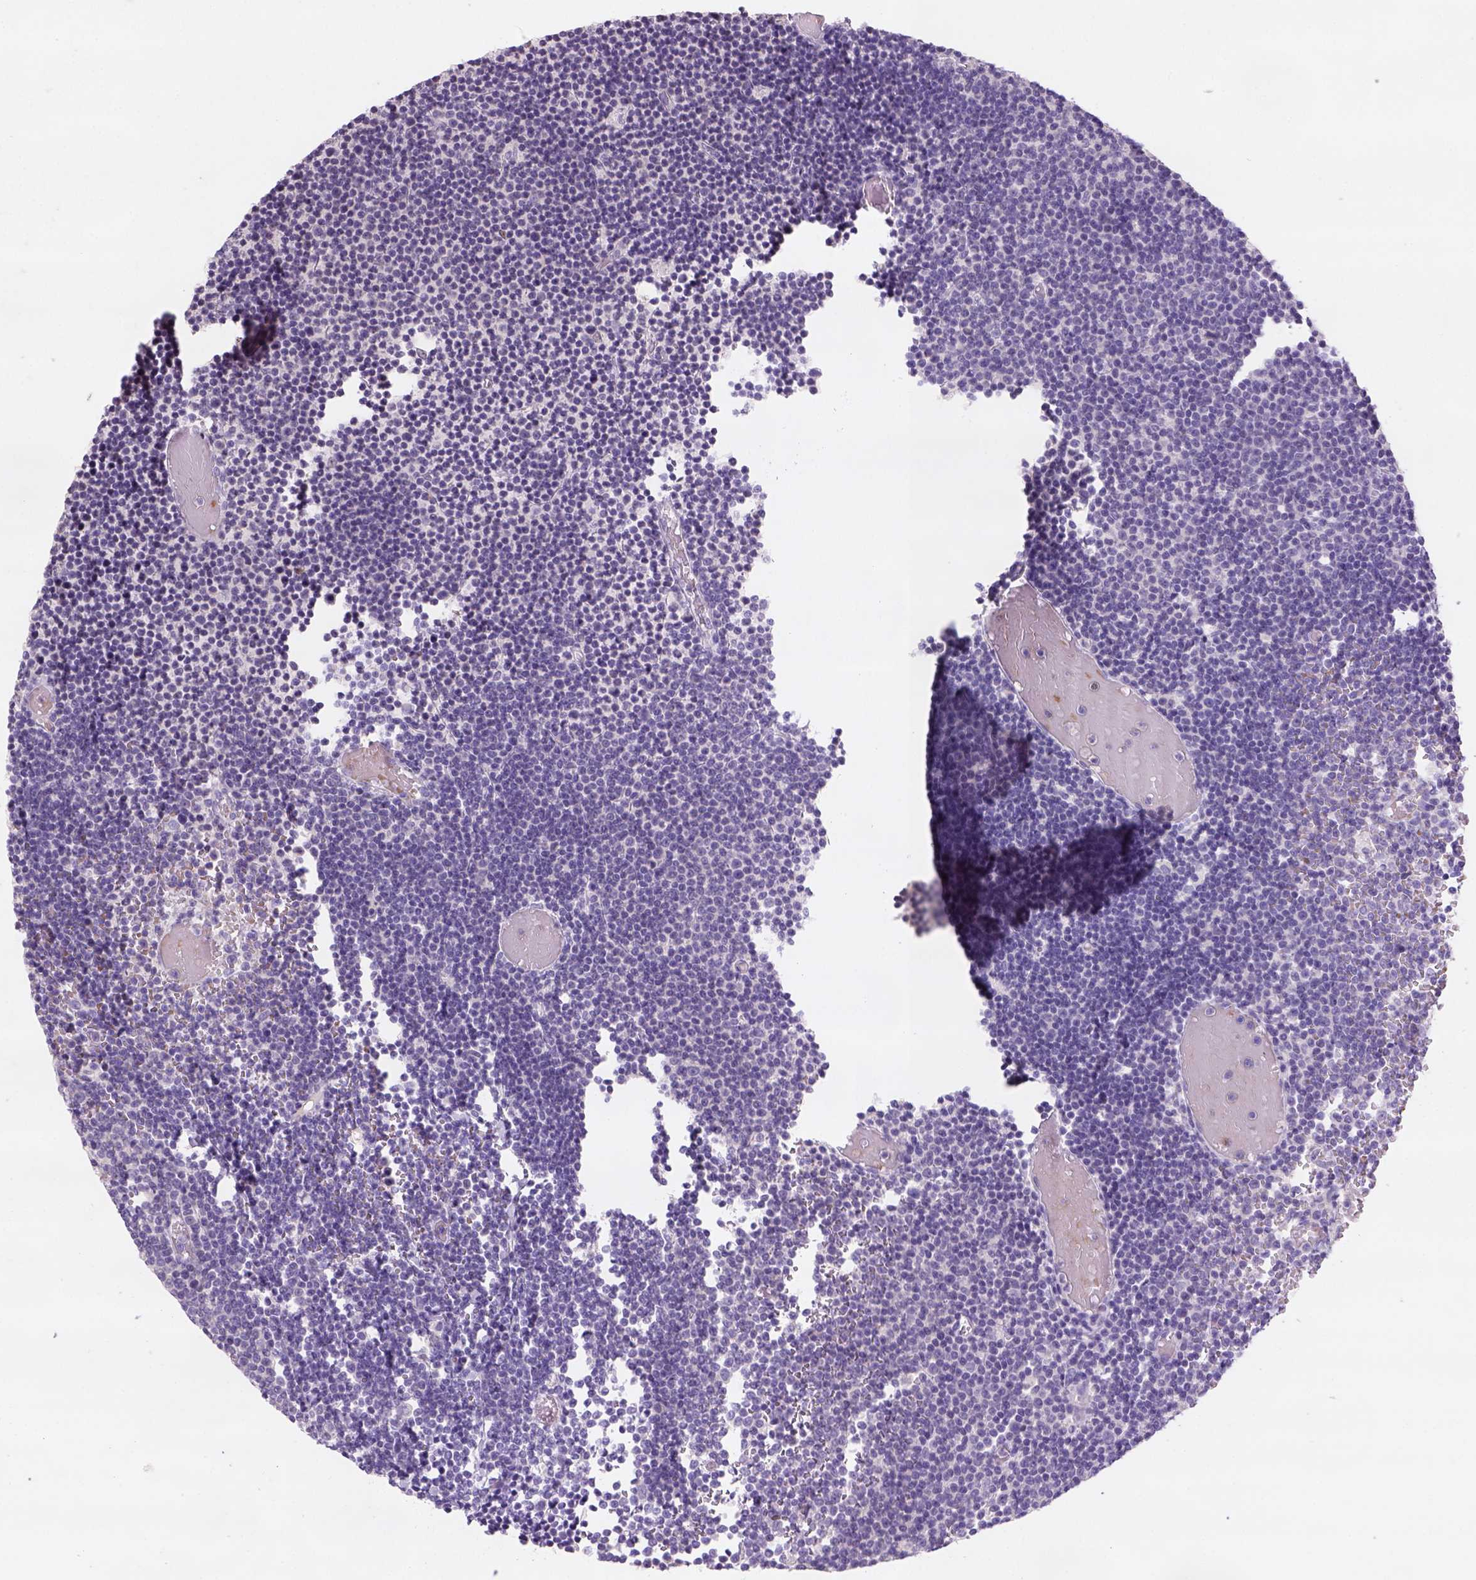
{"staining": {"intensity": "negative", "quantity": "none", "location": "none"}, "tissue": "lymphoma", "cell_type": "Tumor cells", "image_type": "cancer", "snomed": [{"axis": "morphology", "description": "Malignant lymphoma, non-Hodgkin's type, Low grade"}, {"axis": "topography", "description": "Brain"}], "caption": "Tumor cells are negative for brown protein staining in low-grade malignant lymphoma, non-Hodgkin's type.", "gene": "ZMAT4", "patient": {"sex": "female", "age": 66}}